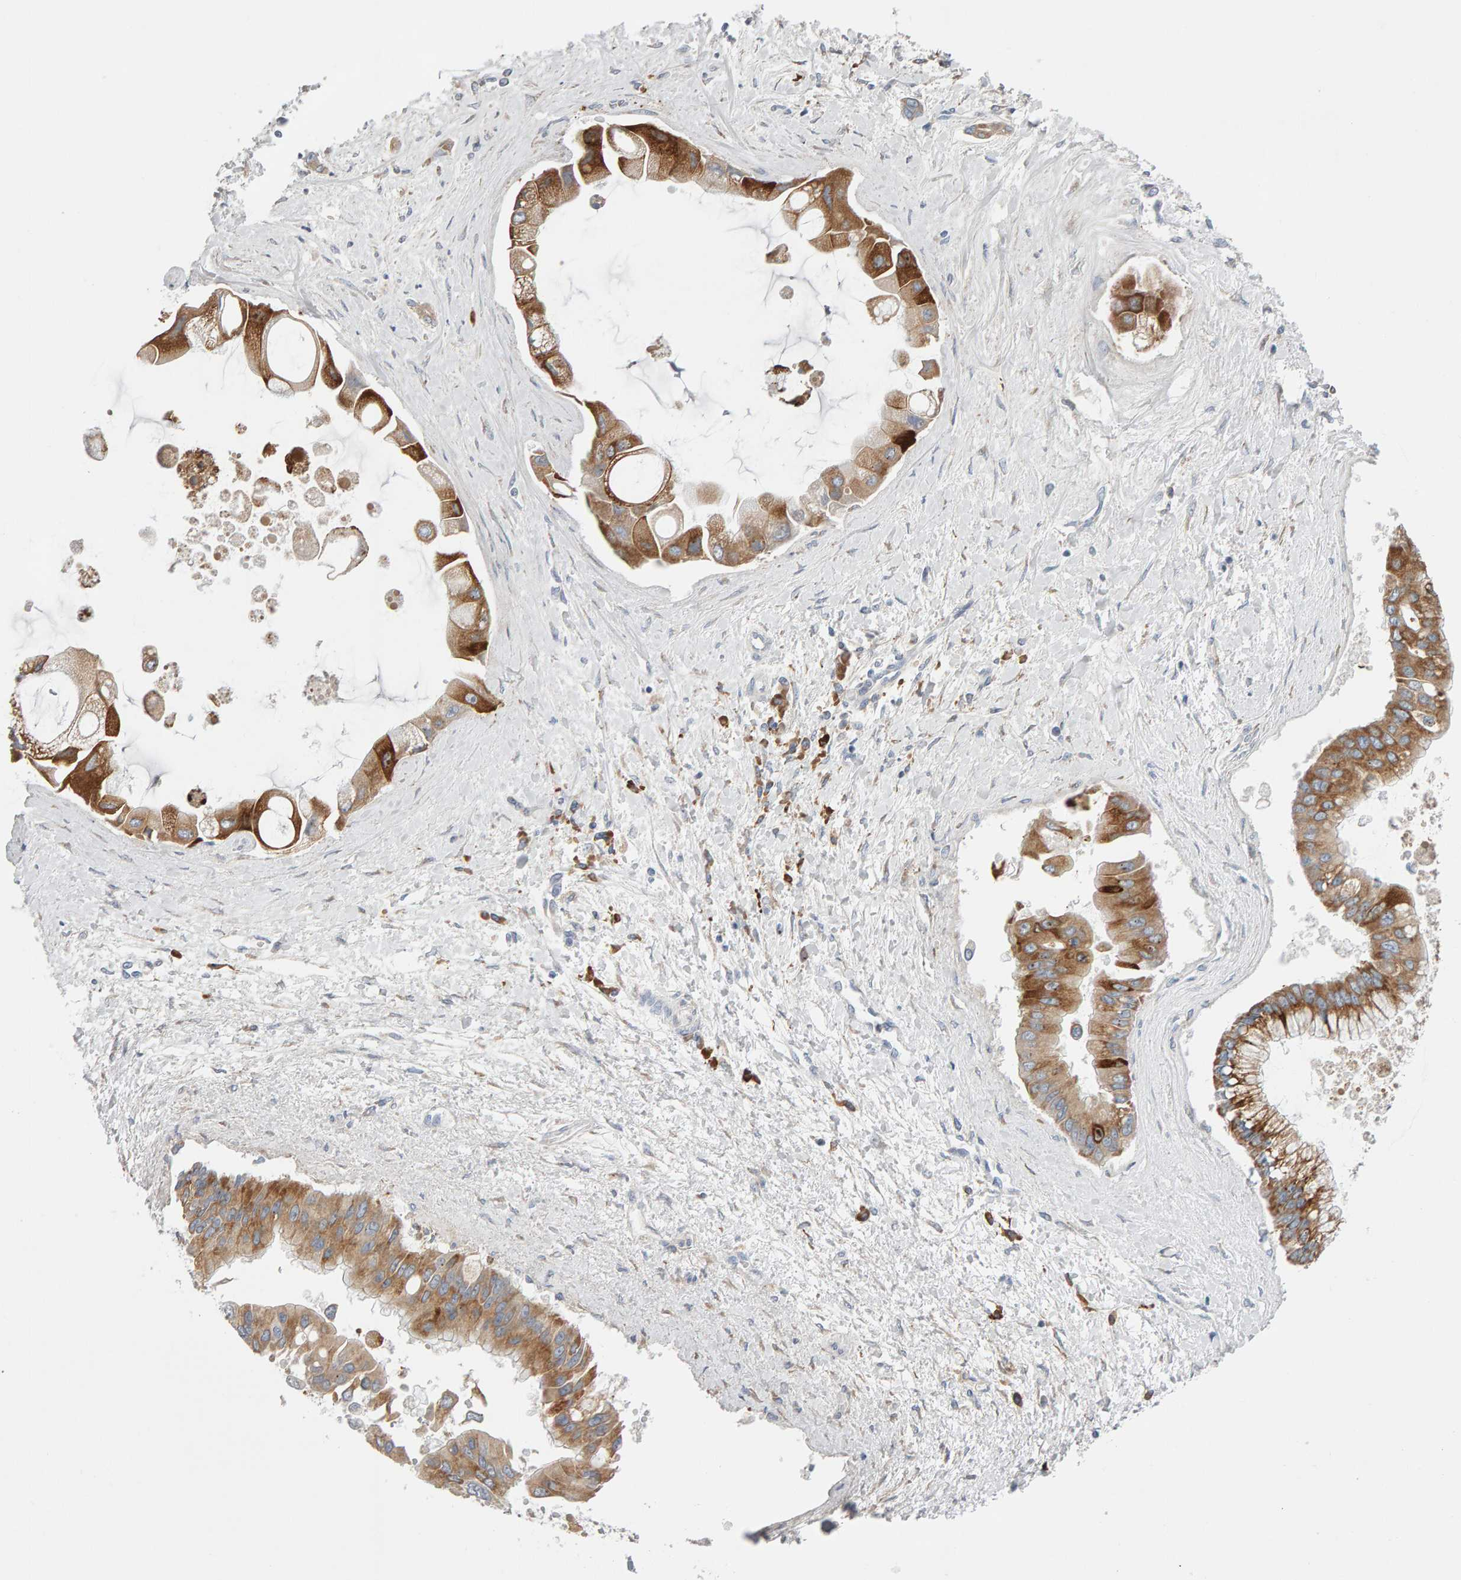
{"staining": {"intensity": "moderate", "quantity": ">75%", "location": "cytoplasmic/membranous"}, "tissue": "liver cancer", "cell_type": "Tumor cells", "image_type": "cancer", "snomed": [{"axis": "morphology", "description": "Cholangiocarcinoma"}, {"axis": "topography", "description": "Liver"}], "caption": "Protein analysis of liver cholangiocarcinoma tissue displays moderate cytoplasmic/membranous expression in about >75% of tumor cells. Immunohistochemistry (ihc) stains the protein in brown and the nuclei are stained blue.", "gene": "ENGASE", "patient": {"sex": "male", "age": 50}}